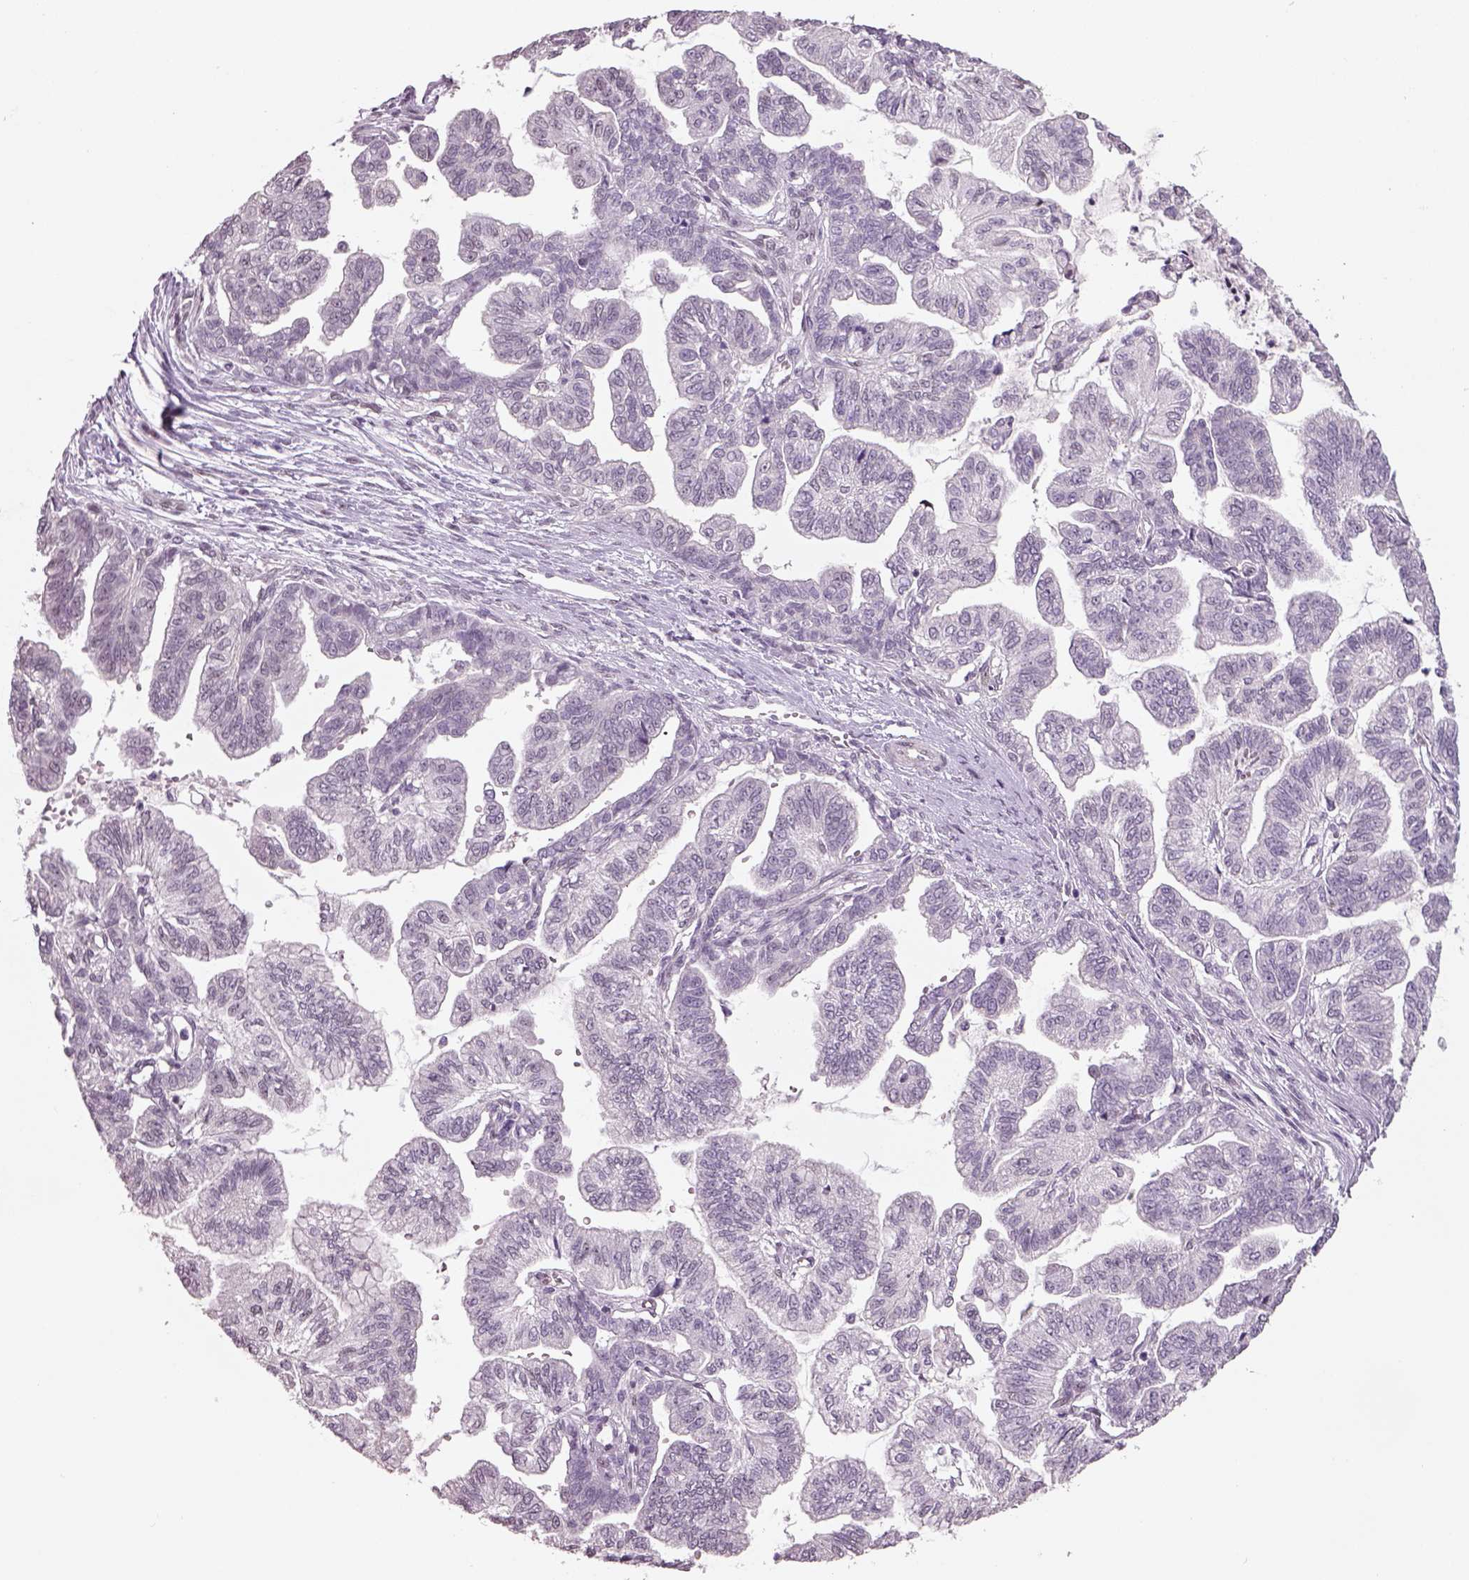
{"staining": {"intensity": "negative", "quantity": "none", "location": "none"}, "tissue": "stomach cancer", "cell_type": "Tumor cells", "image_type": "cancer", "snomed": [{"axis": "morphology", "description": "Adenocarcinoma, NOS"}, {"axis": "topography", "description": "Stomach"}], "caption": "Stomach cancer (adenocarcinoma) was stained to show a protein in brown. There is no significant expression in tumor cells.", "gene": "NAT8", "patient": {"sex": "male", "age": 83}}